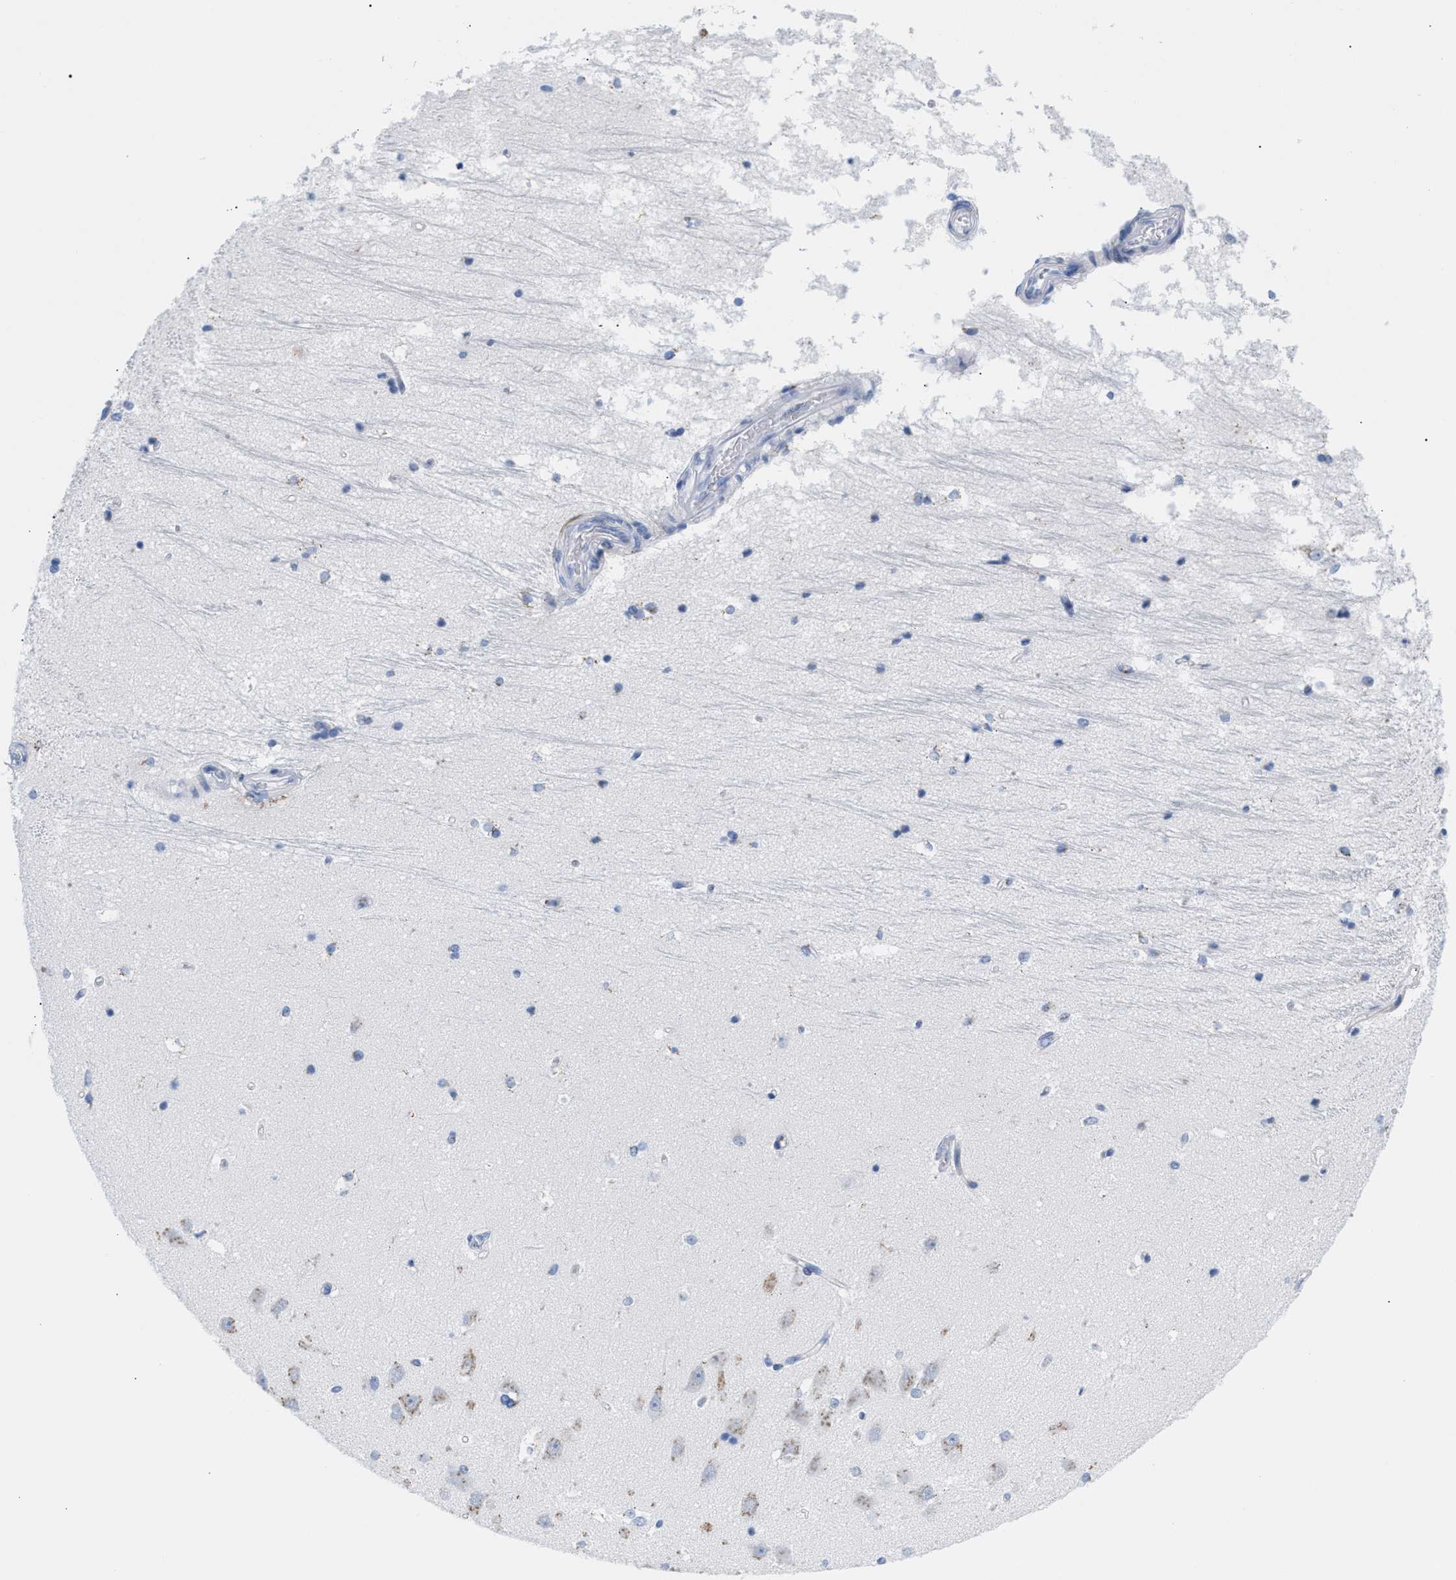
{"staining": {"intensity": "weak", "quantity": "<25%", "location": "cytoplasmic/membranous"}, "tissue": "hippocampus", "cell_type": "Glial cells", "image_type": "normal", "snomed": [{"axis": "morphology", "description": "Normal tissue, NOS"}, {"axis": "topography", "description": "Hippocampus"}], "caption": "A high-resolution histopathology image shows IHC staining of unremarkable hippocampus, which reveals no significant expression in glial cells.", "gene": "TACC3", "patient": {"sex": "male", "age": 45}}